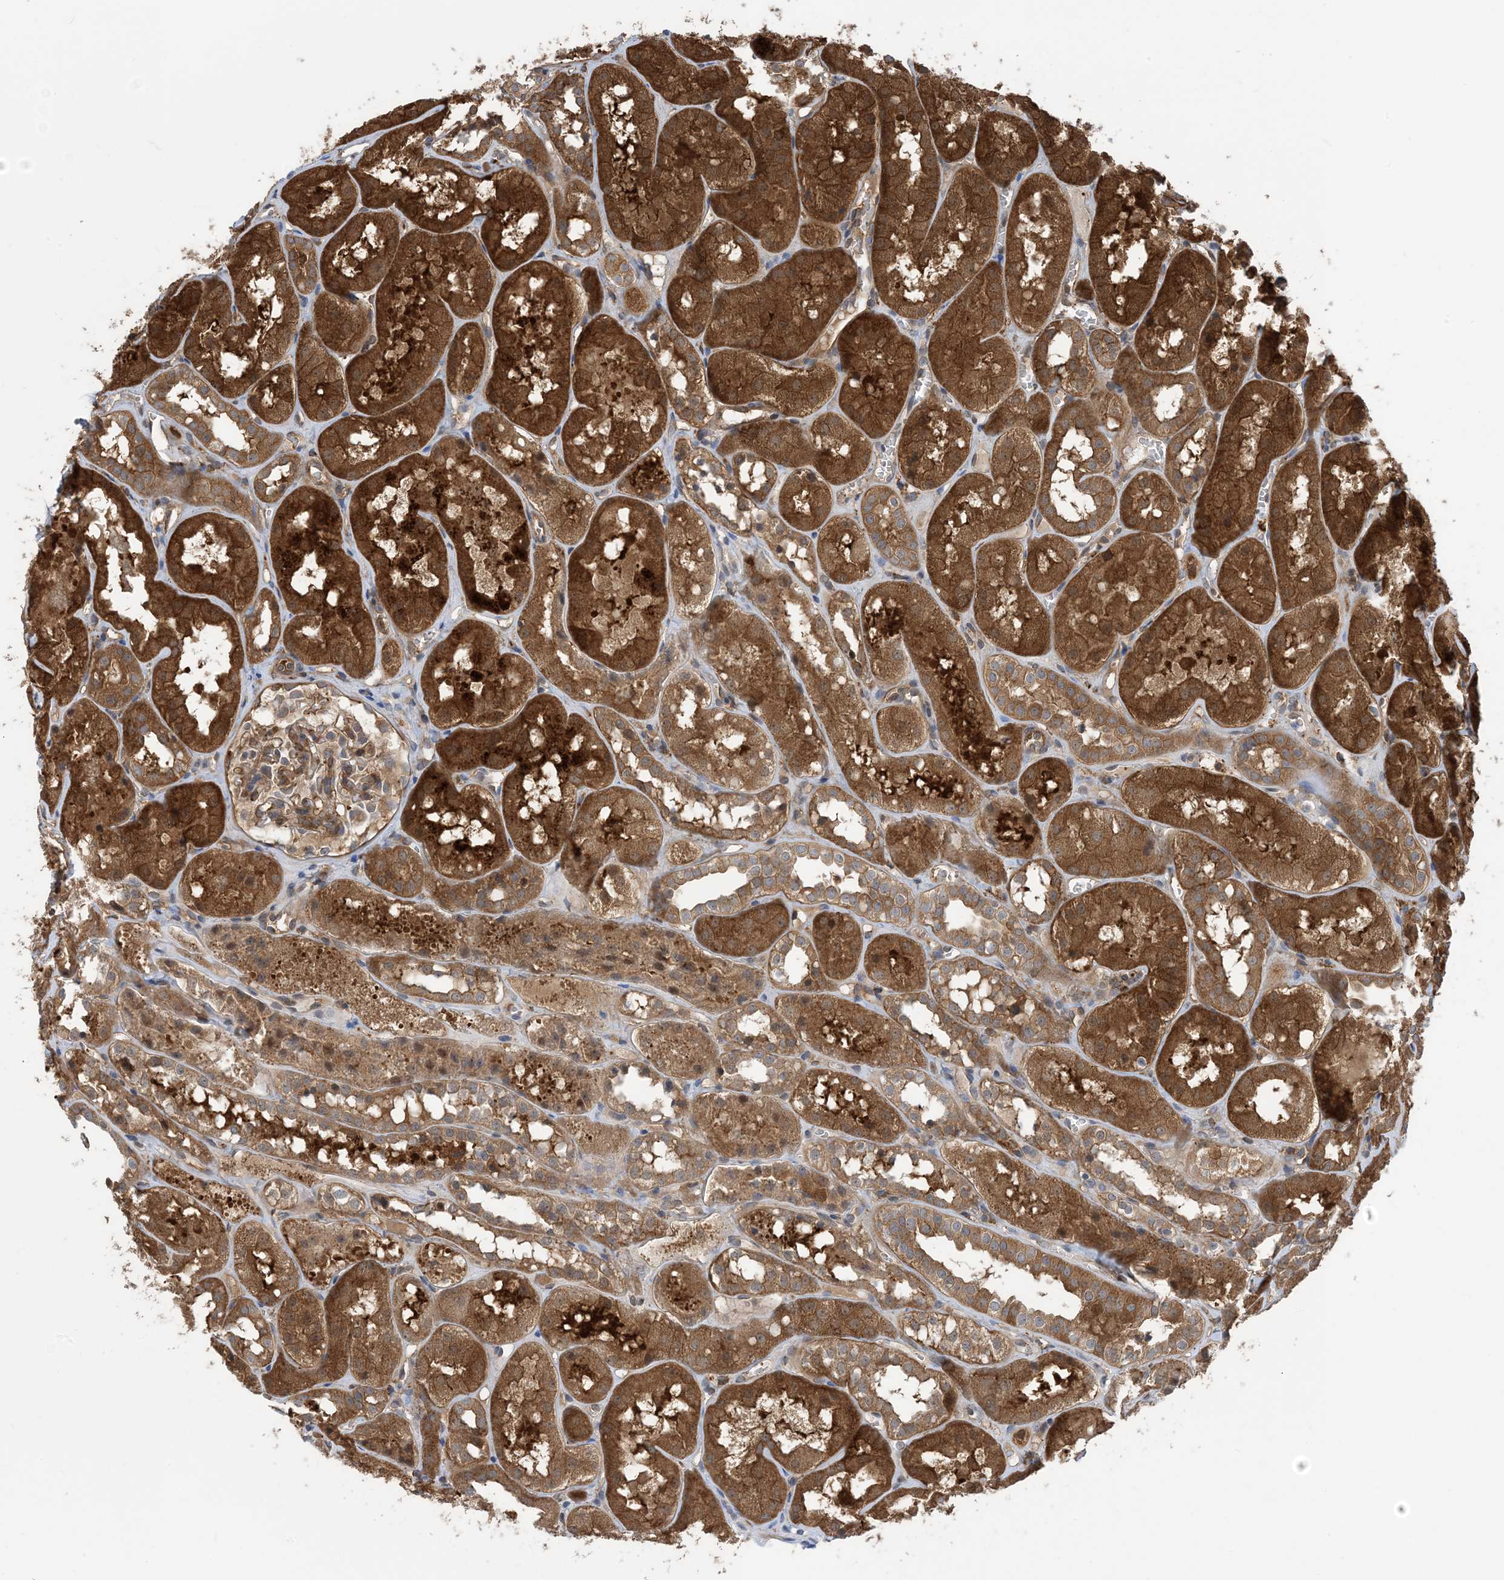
{"staining": {"intensity": "moderate", "quantity": ">75%", "location": "cytoplasmic/membranous"}, "tissue": "kidney", "cell_type": "Cells in glomeruli", "image_type": "normal", "snomed": [{"axis": "morphology", "description": "Normal tissue, NOS"}, {"axis": "topography", "description": "Kidney"}], "caption": "High-power microscopy captured an immunohistochemistry image of benign kidney, revealing moderate cytoplasmic/membranous positivity in approximately >75% of cells in glomeruli. (DAB (3,3'-diaminobenzidine) = brown stain, brightfield microscopy at high magnification).", "gene": "HS1BP3", "patient": {"sex": "male", "age": 16}}